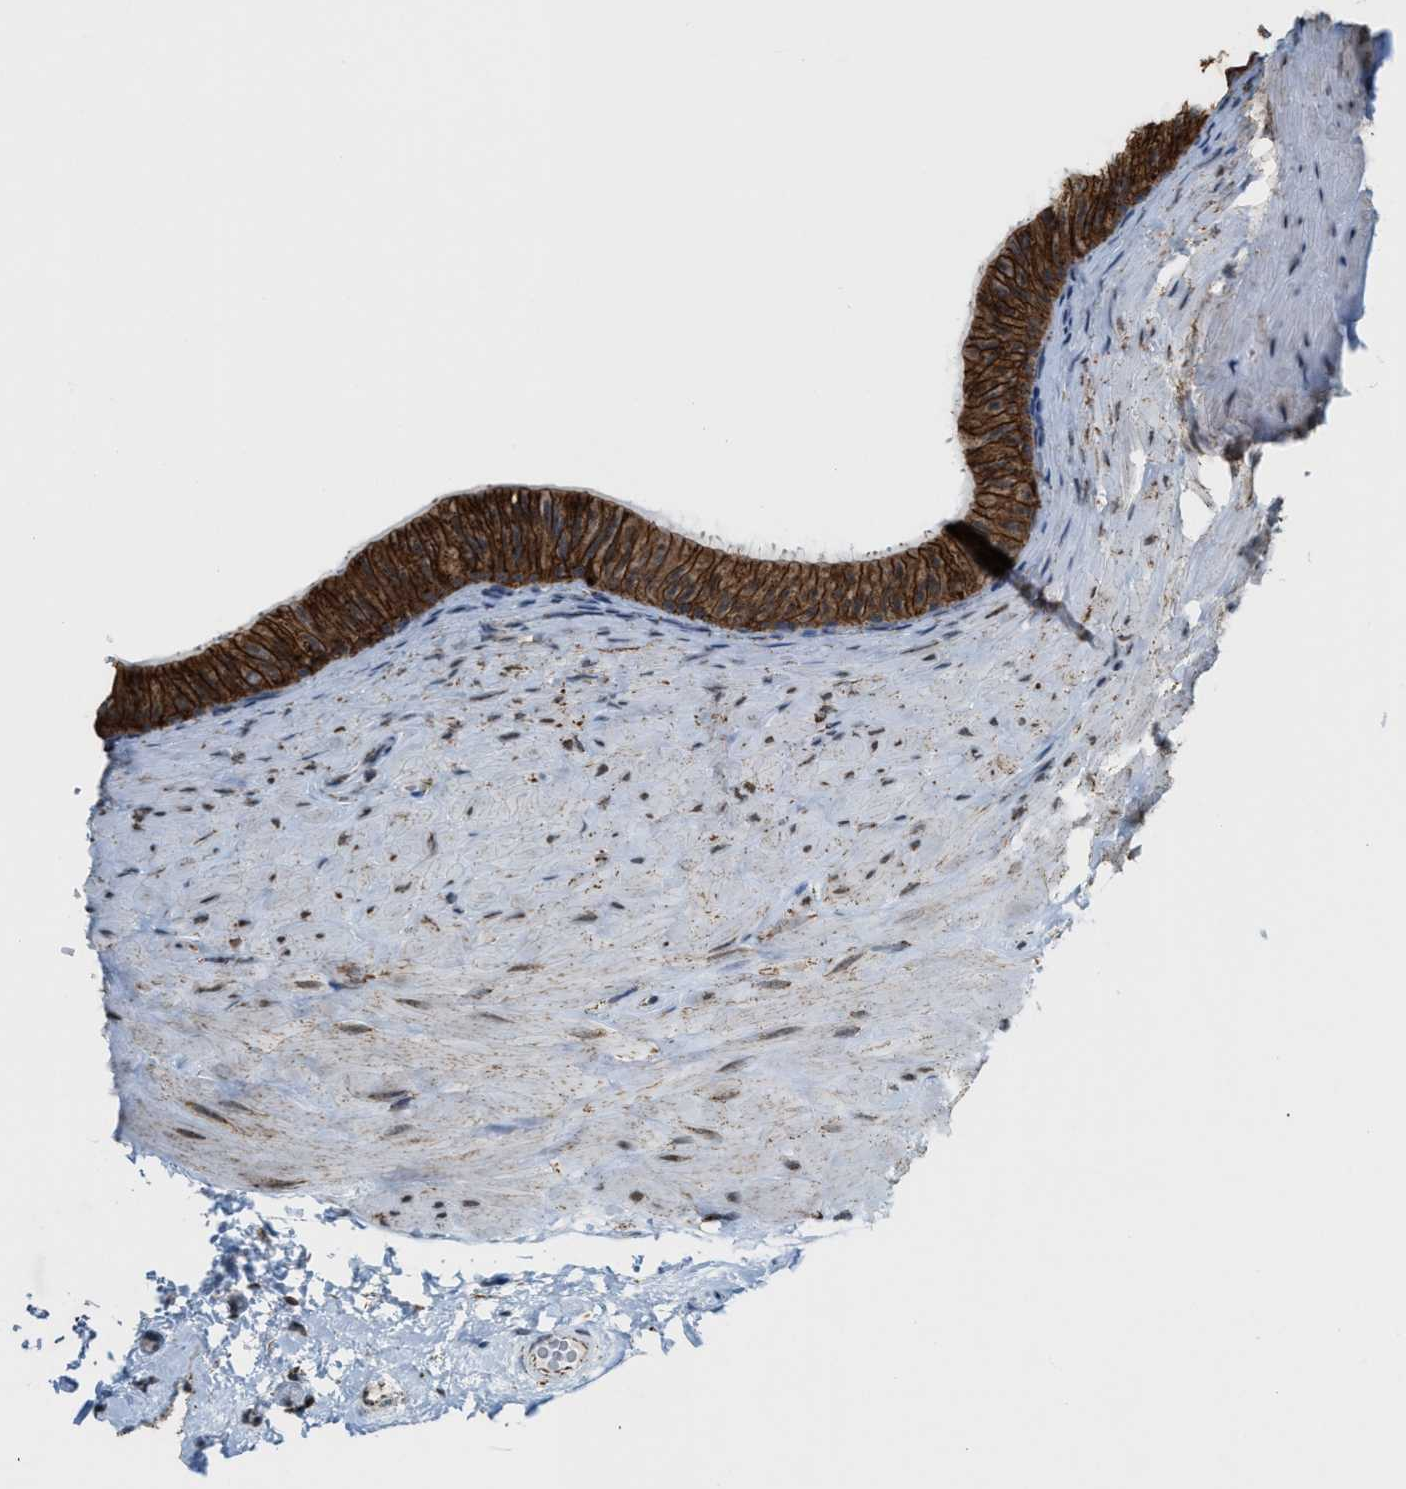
{"staining": {"intensity": "strong", "quantity": ">75%", "location": "cytoplasmic/membranous"}, "tissue": "epididymis", "cell_type": "Glandular cells", "image_type": "normal", "snomed": [{"axis": "morphology", "description": "Normal tissue, NOS"}, {"axis": "topography", "description": "Epididymis"}], "caption": "Immunohistochemistry (IHC) micrograph of benign epididymis stained for a protein (brown), which displays high levels of strong cytoplasmic/membranous staining in approximately >75% of glandular cells.", "gene": "HIBADH", "patient": {"sex": "male", "age": 34}}